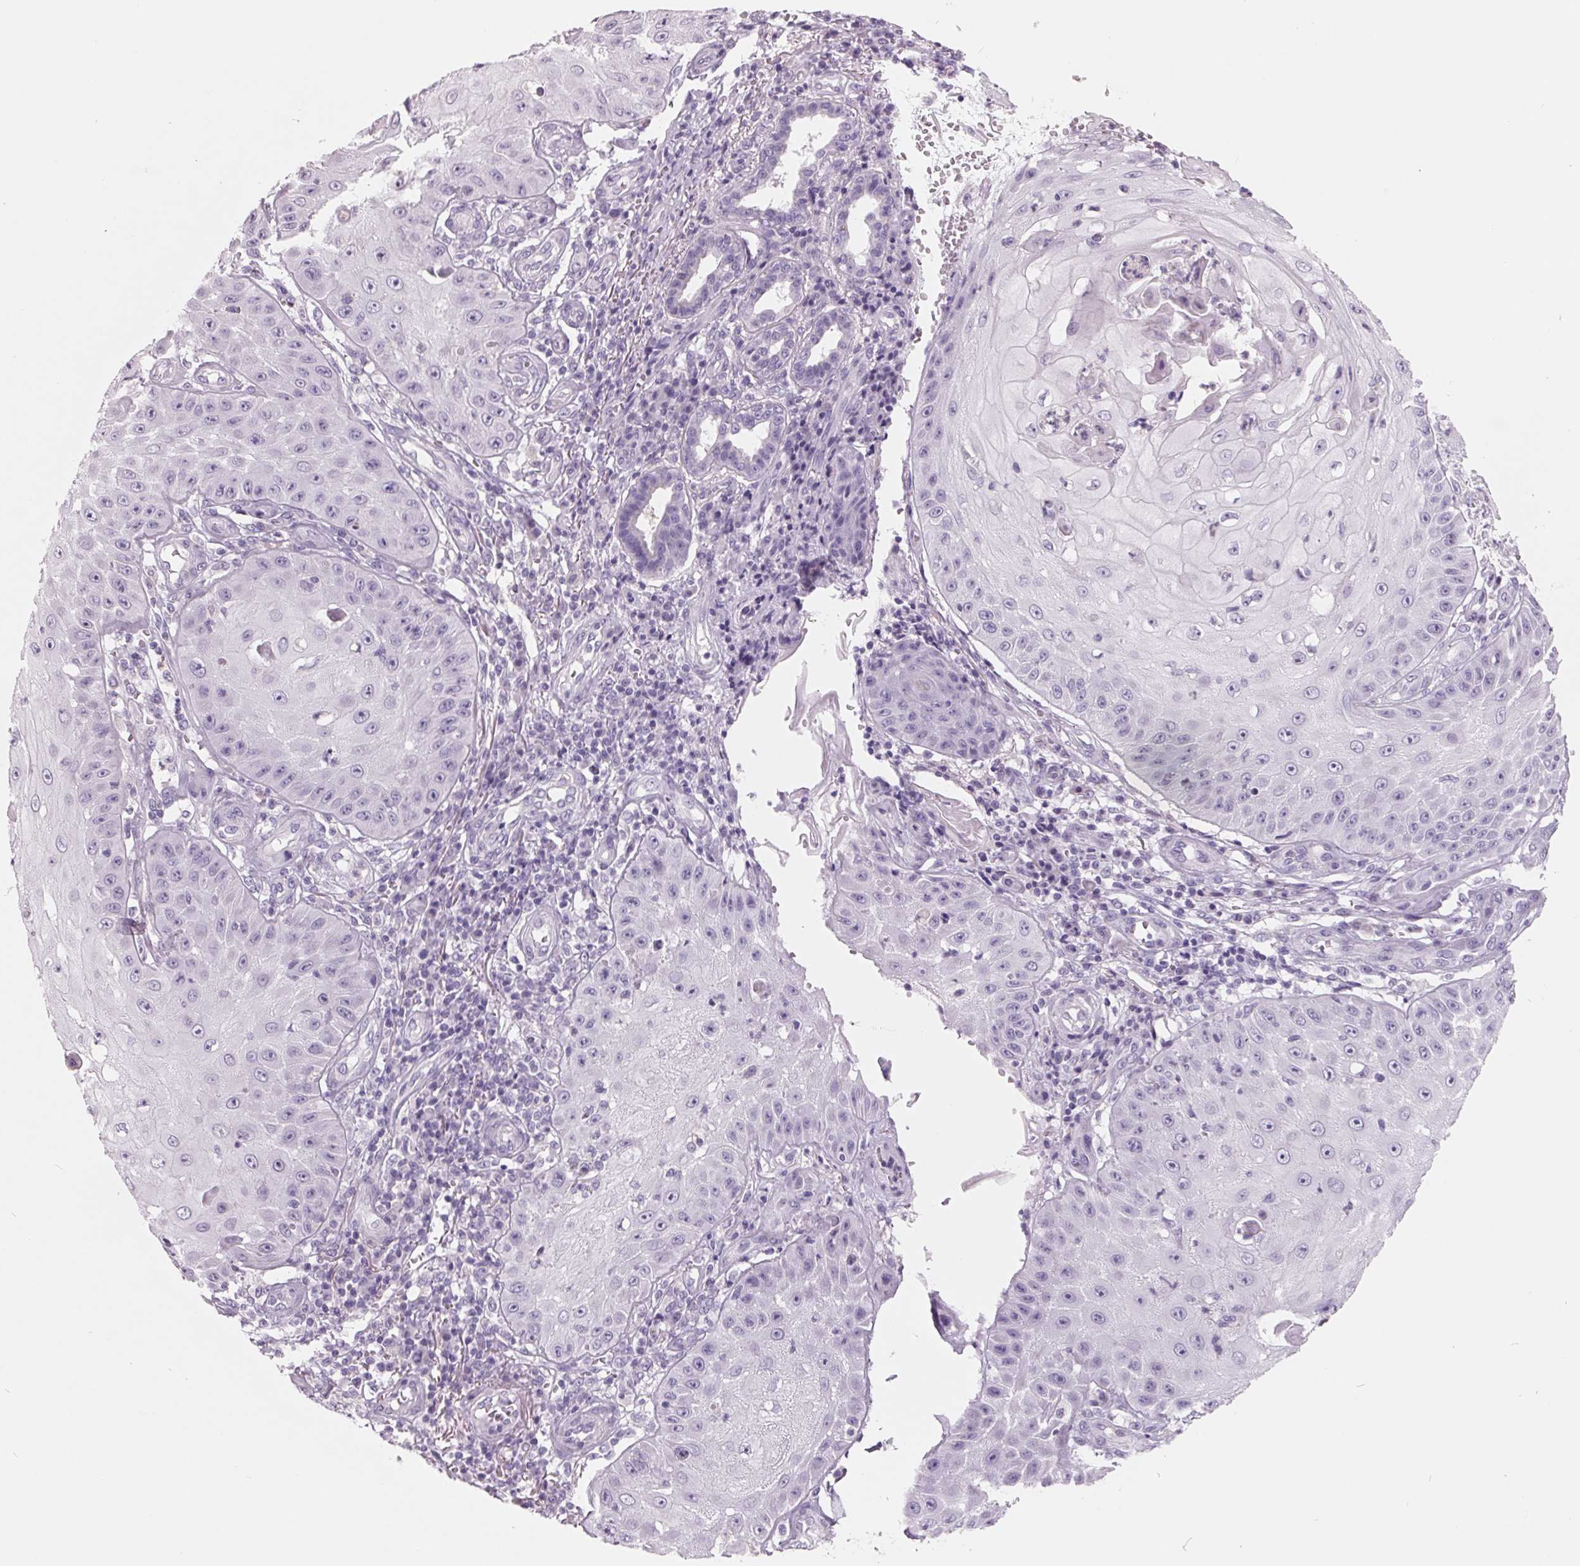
{"staining": {"intensity": "negative", "quantity": "none", "location": "none"}, "tissue": "skin cancer", "cell_type": "Tumor cells", "image_type": "cancer", "snomed": [{"axis": "morphology", "description": "Squamous cell carcinoma, NOS"}, {"axis": "topography", "description": "Skin"}], "caption": "Immunohistochemistry (IHC) of squamous cell carcinoma (skin) reveals no positivity in tumor cells. (DAB immunohistochemistry with hematoxylin counter stain).", "gene": "FTCD", "patient": {"sex": "male", "age": 70}}